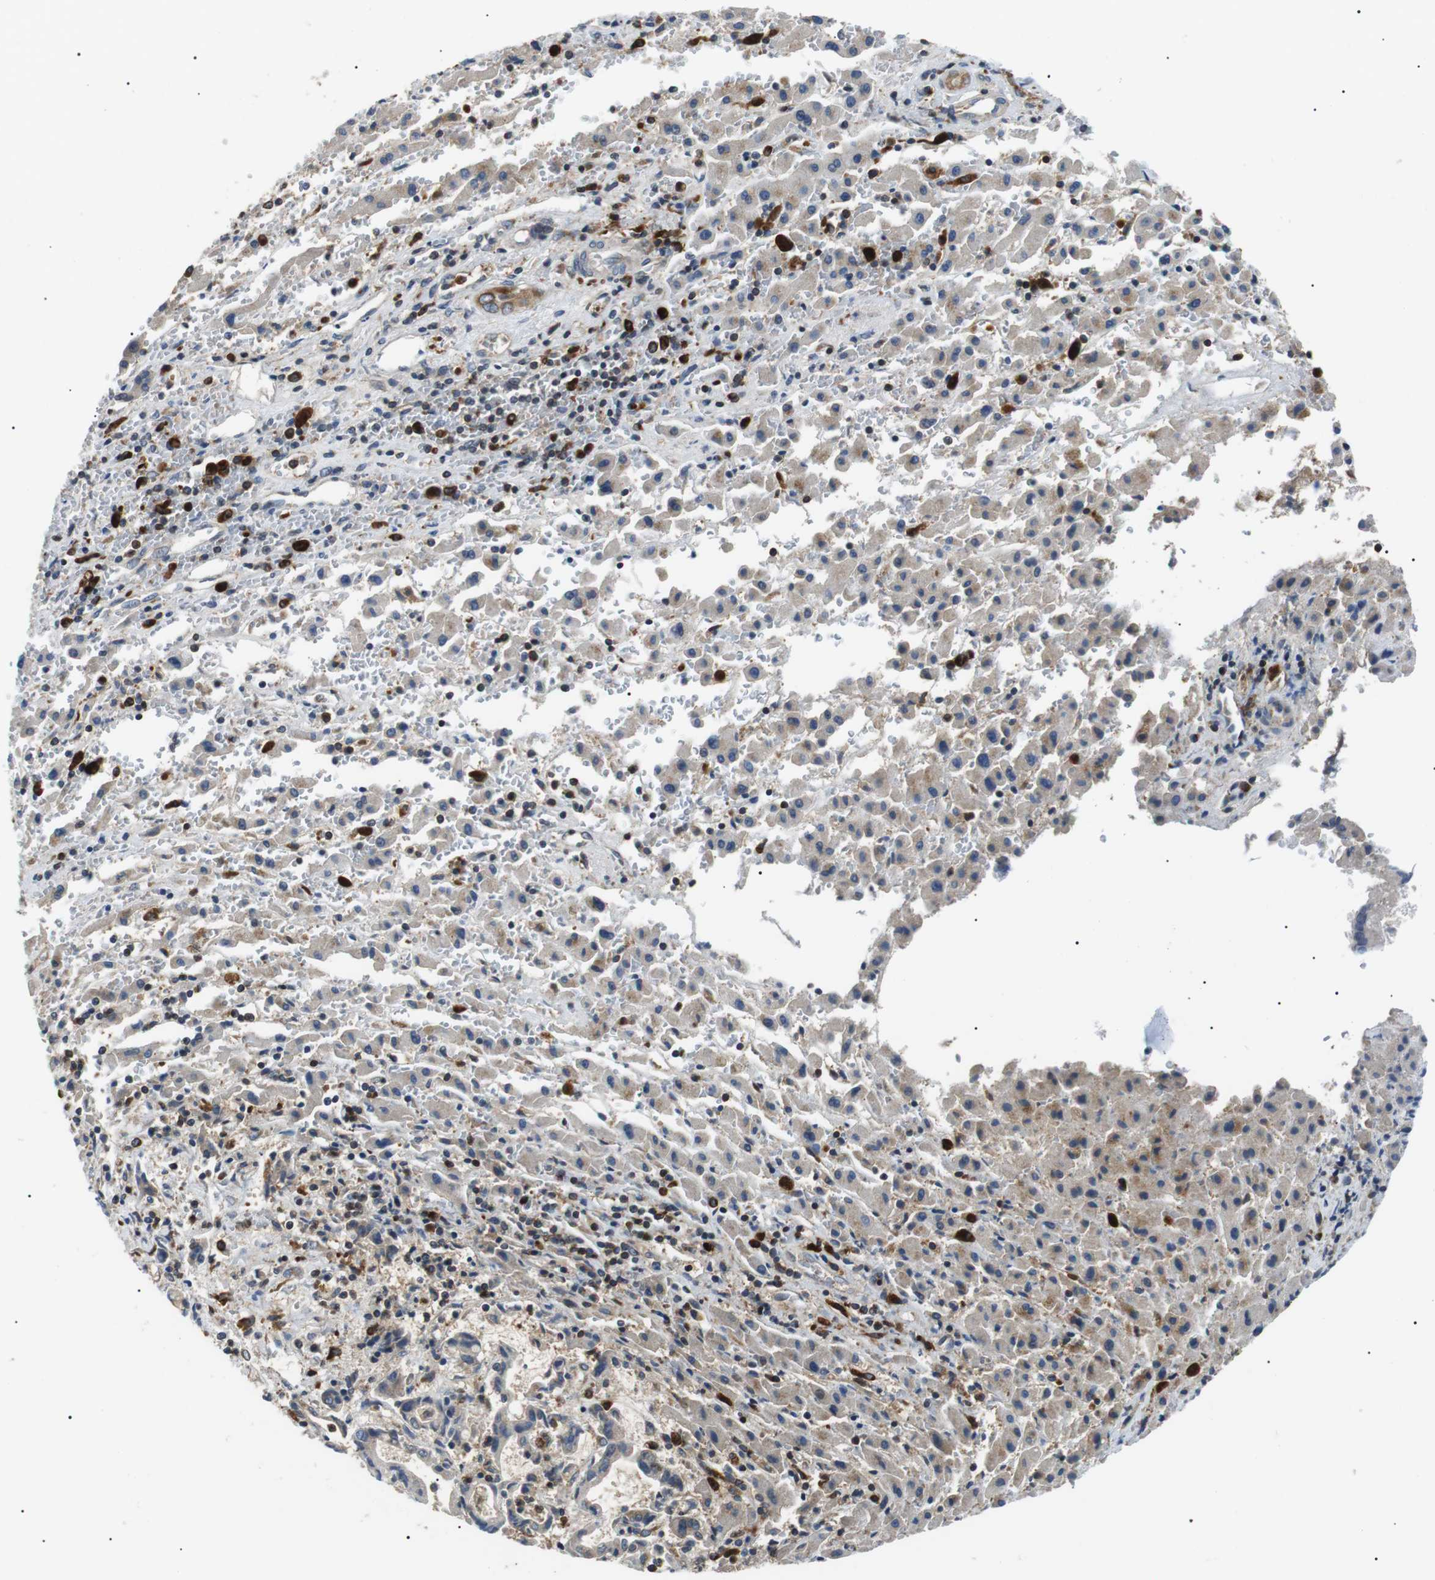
{"staining": {"intensity": "moderate", "quantity": "25%-75%", "location": "cytoplasmic/membranous"}, "tissue": "liver cancer", "cell_type": "Tumor cells", "image_type": "cancer", "snomed": [{"axis": "morphology", "description": "Cholangiocarcinoma"}, {"axis": "topography", "description": "Liver"}], "caption": "Immunohistochemistry of liver cancer (cholangiocarcinoma) reveals medium levels of moderate cytoplasmic/membranous expression in approximately 25%-75% of tumor cells. (brown staining indicates protein expression, while blue staining denotes nuclei).", "gene": "RAB9A", "patient": {"sex": "male", "age": 57}}